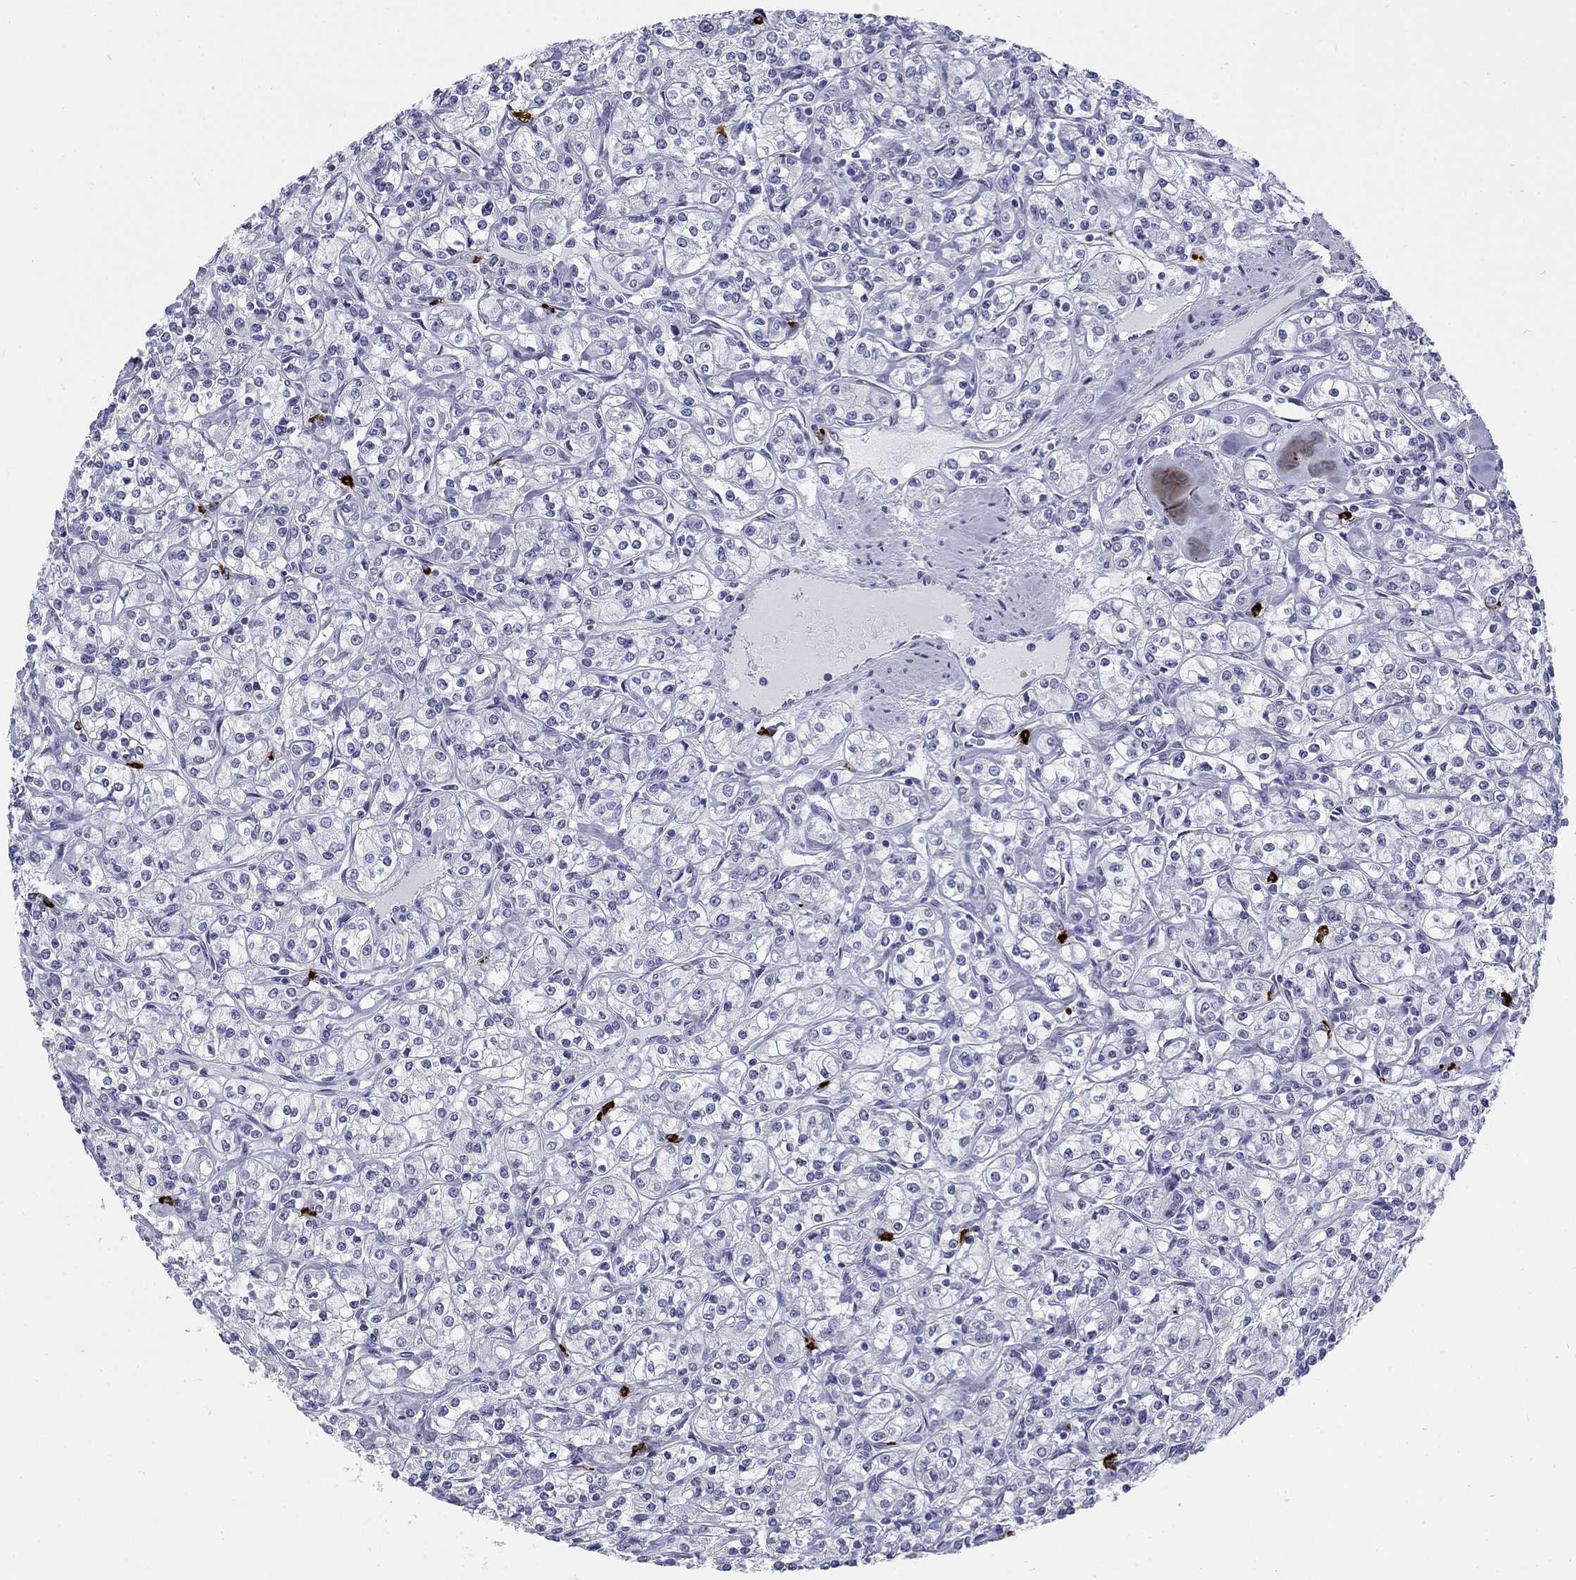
{"staining": {"intensity": "negative", "quantity": "none", "location": "none"}, "tissue": "renal cancer", "cell_type": "Tumor cells", "image_type": "cancer", "snomed": [{"axis": "morphology", "description": "Adenocarcinoma, NOS"}, {"axis": "topography", "description": "Kidney"}], "caption": "The micrograph exhibits no significant staining in tumor cells of adenocarcinoma (renal).", "gene": "ECEL1", "patient": {"sex": "male", "age": 77}}